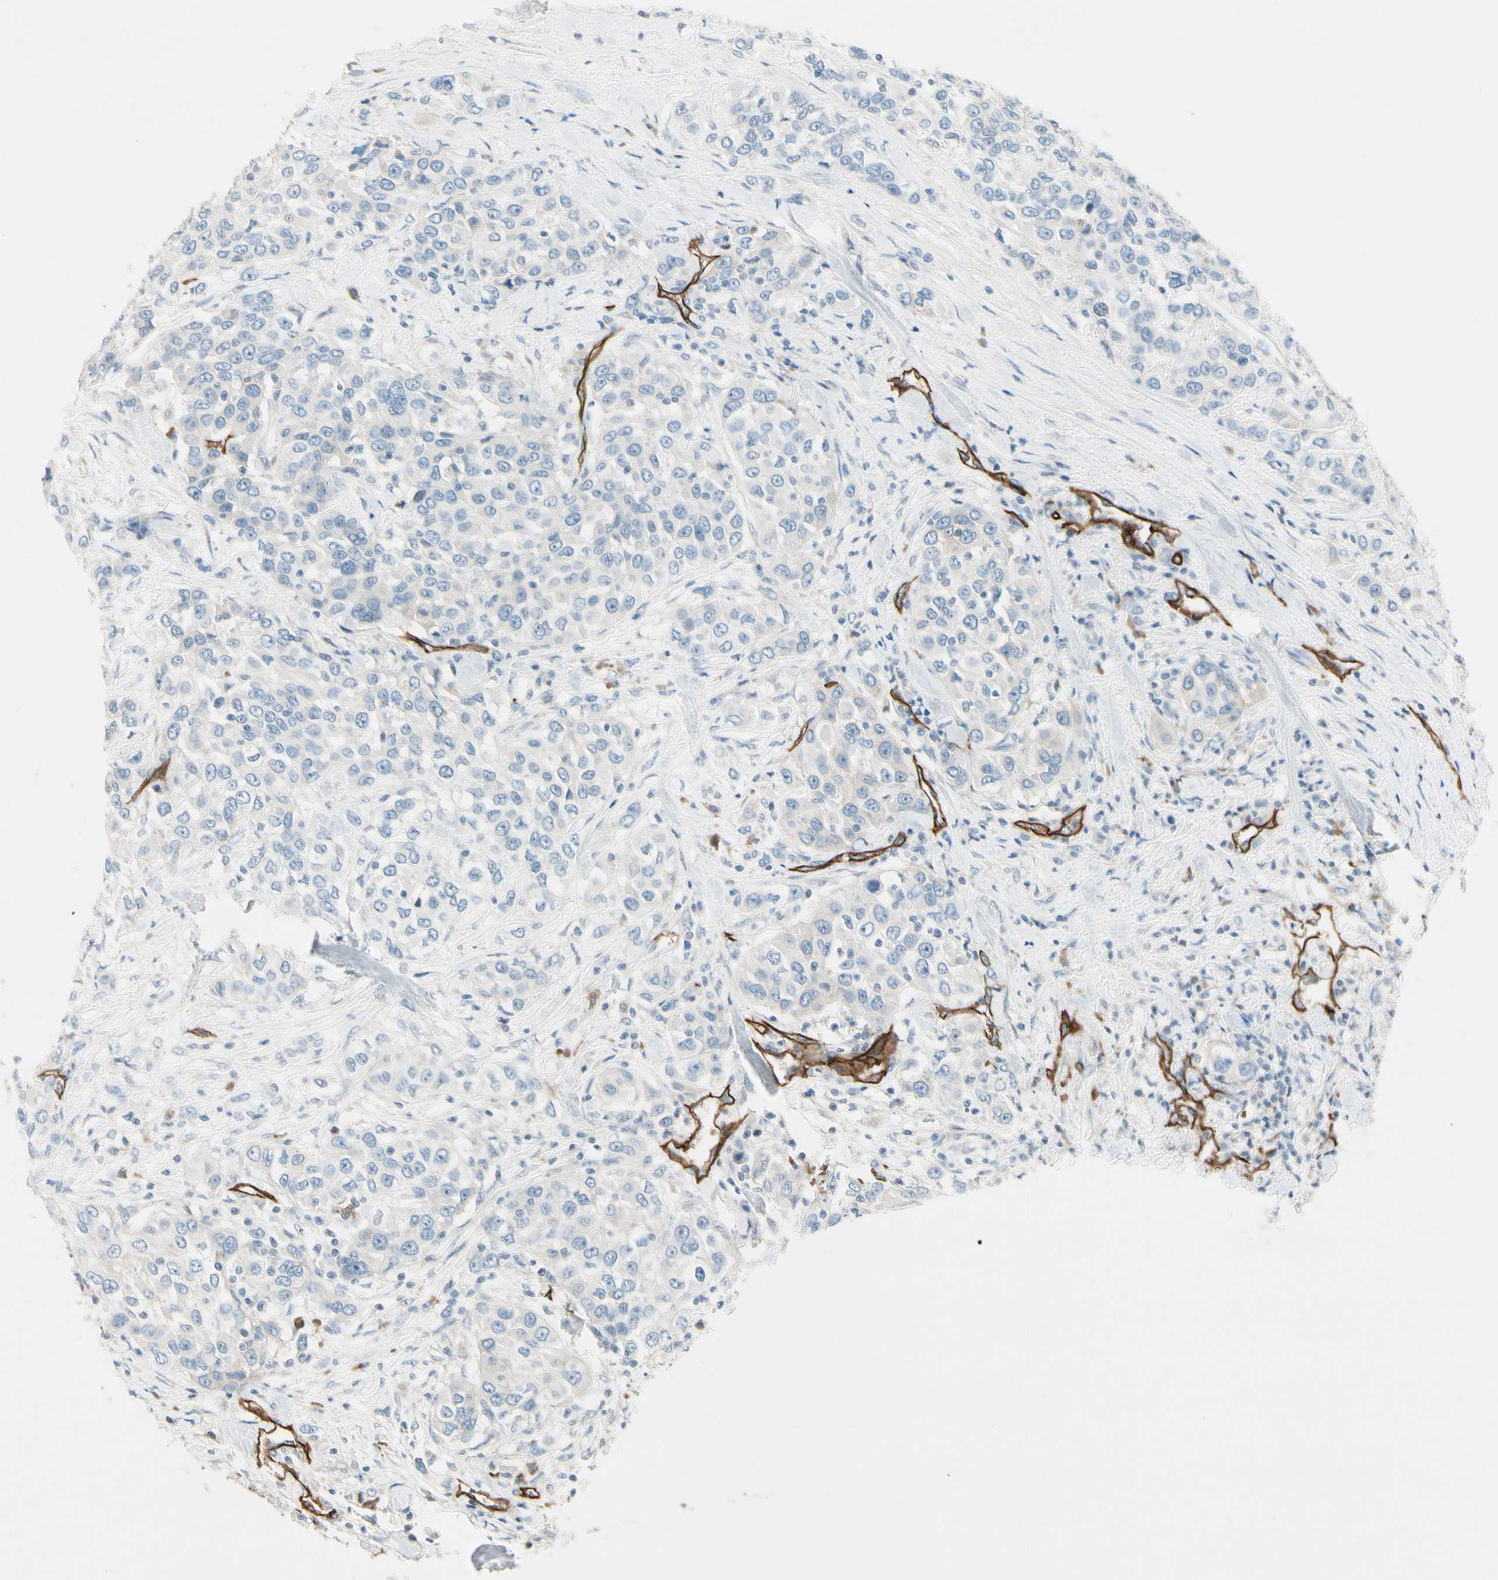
{"staining": {"intensity": "negative", "quantity": "none", "location": "none"}, "tissue": "urothelial cancer", "cell_type": "Tumor cells", "image_type": "cancer", "snomed": [{"axis": "morphology", "description": "Urothelial carcinoma, High grade"}, {"axis": "topography", "description": "Urinary bladder"}], "caption": "Immunohistochemistry (IHC) micrograph of neoplastic tissue: high-grade urothelial carcinoma stained with DAB (3,3'-diaminobenzidine) reveals no significant protein expression in tumor cells. The staining was performed using DAB to visualize the protein expression in brown, while the nuclei were stained in blue with hematoxylin (Magnification: 20x).", "gene": "CD93", "patient": {"sex": "female", "age": 80}}